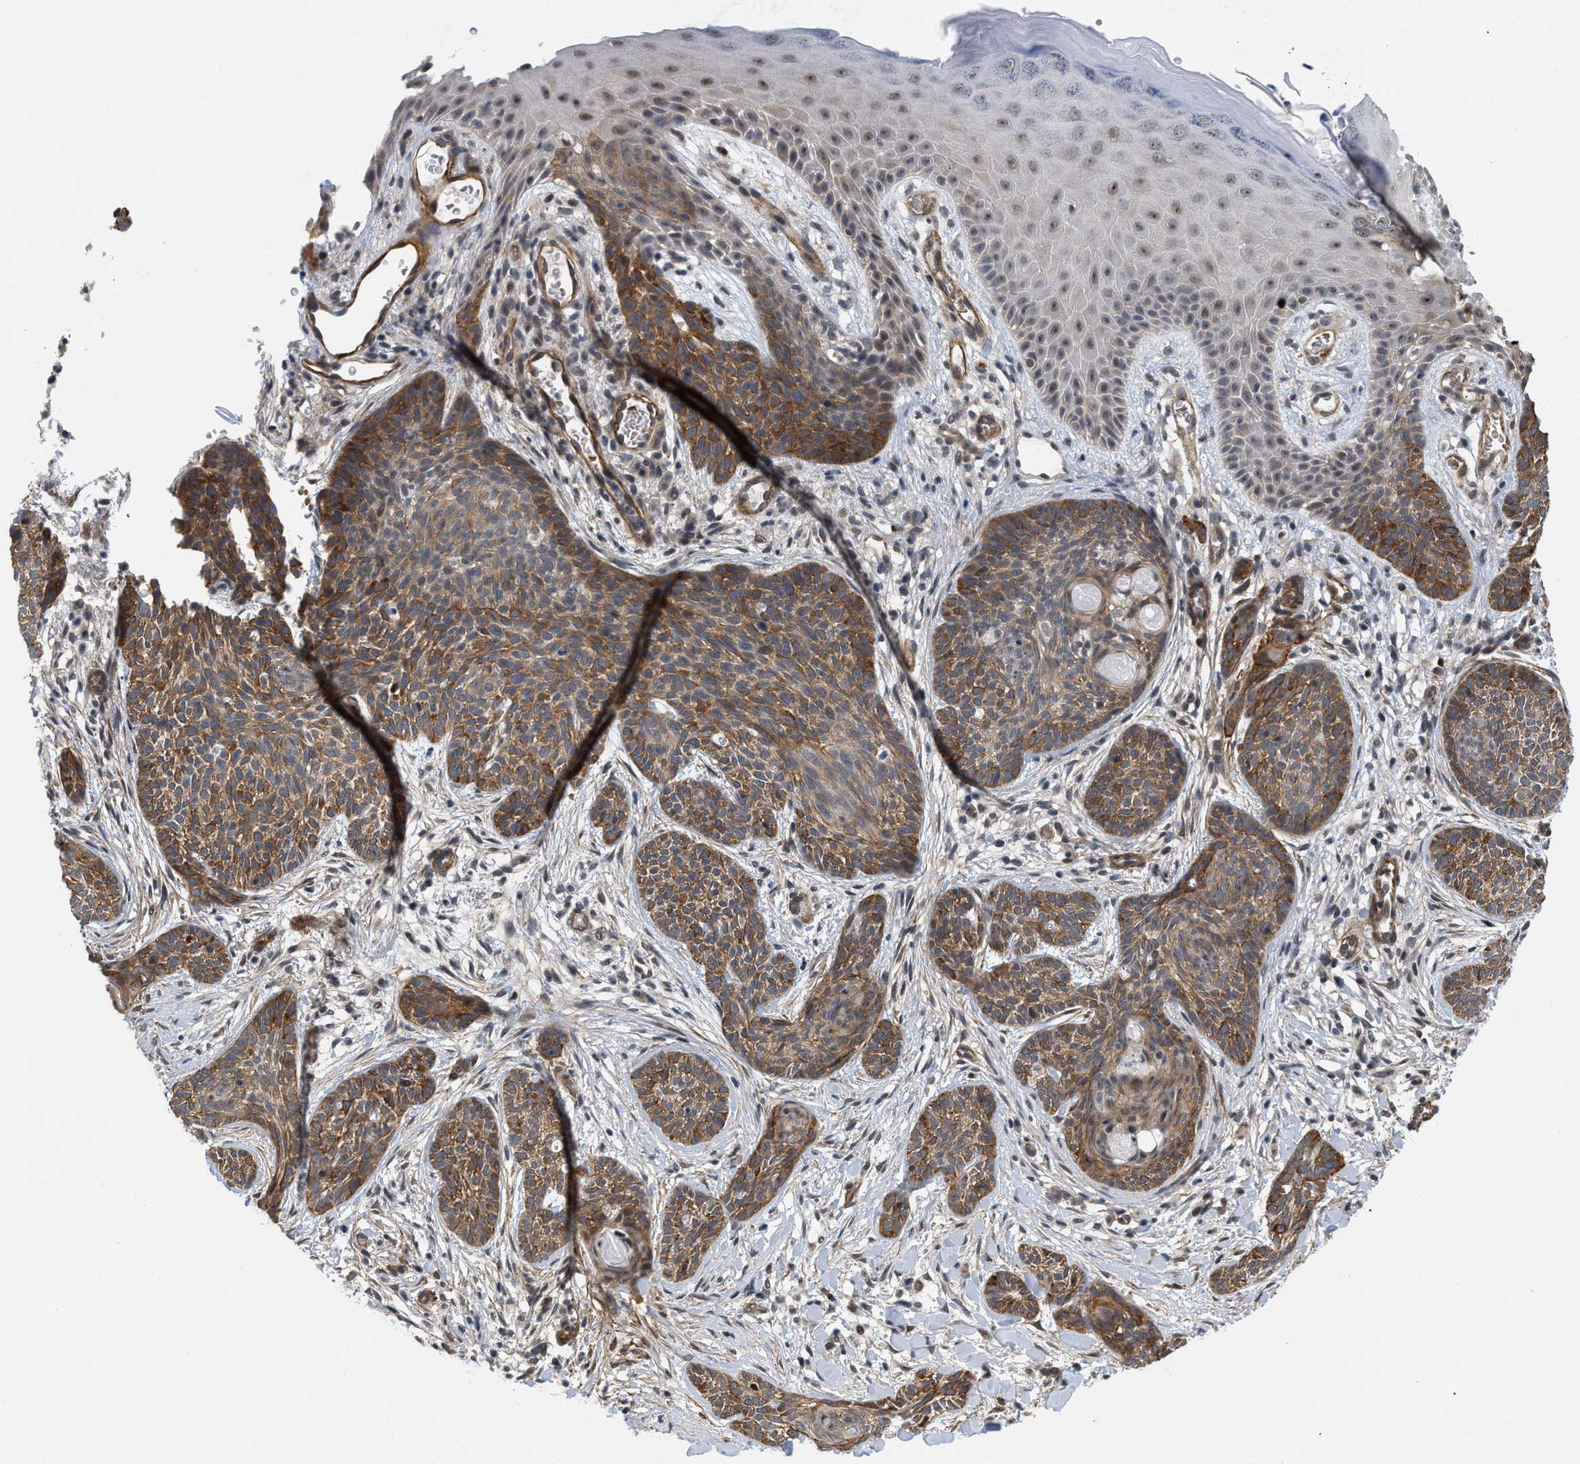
{"staining": {"intensity": "moderate", "quantity": ">75%", "location": "cytoplasmic/membranous"}, "tissue": "skin cancer", "cell_type": "Tumor cells", "image_type": "cancer", "snomed": [{"axis": "morphology", "description": "Basal cell carcinoma"}, {"axis": "topography", "description": "Skin"}], "caption": "The photomicrograph shows staining of skin cancer, revealing moderate cytoplasmic/membranous protein expression (brown color) within tumor cells.", "gene": "GPRASP2", "patient": {"sex": "female", "age": 59}}